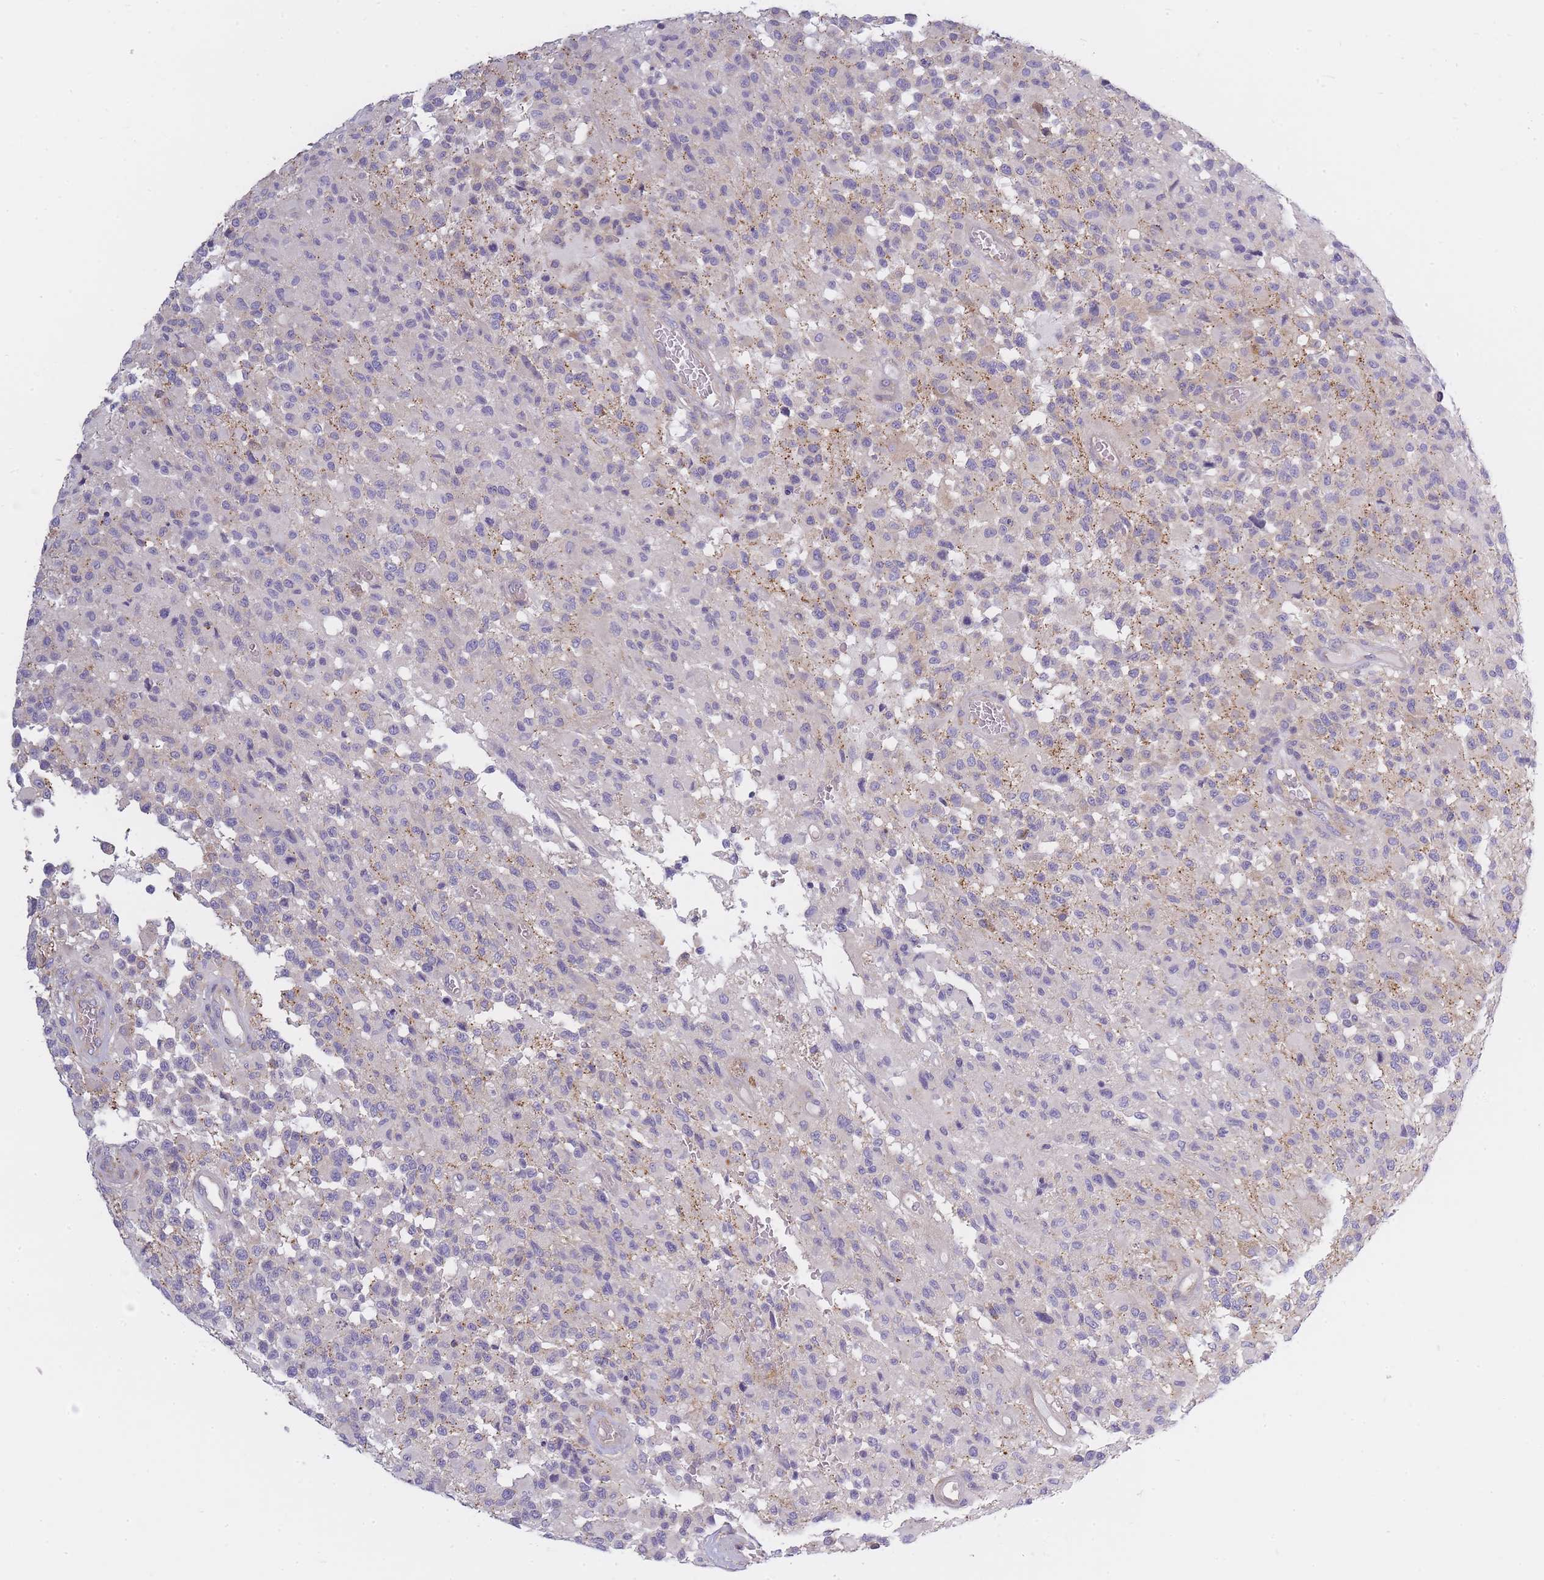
{"staining": {"intensity": "negative", "quantity": "none", "location": "none"}, "tissue": "glioma", "cell_type": "Tumor cells", "image_type": "cancer", "snomed": [{"axis": "morphology", "description": "Glioma, malignant, High grade"}, {"axis": "morphology", "description": "Glioblastoma, NOS"}, {"axis": "topography", "description": "Brain"}], "caption": "This is a photomicrograph of immunohistochemistry staining of glioma, which shows no staining in tumor cells.", "gene": "AP3M2", "patient": {"sex": "male", "age": 60}}